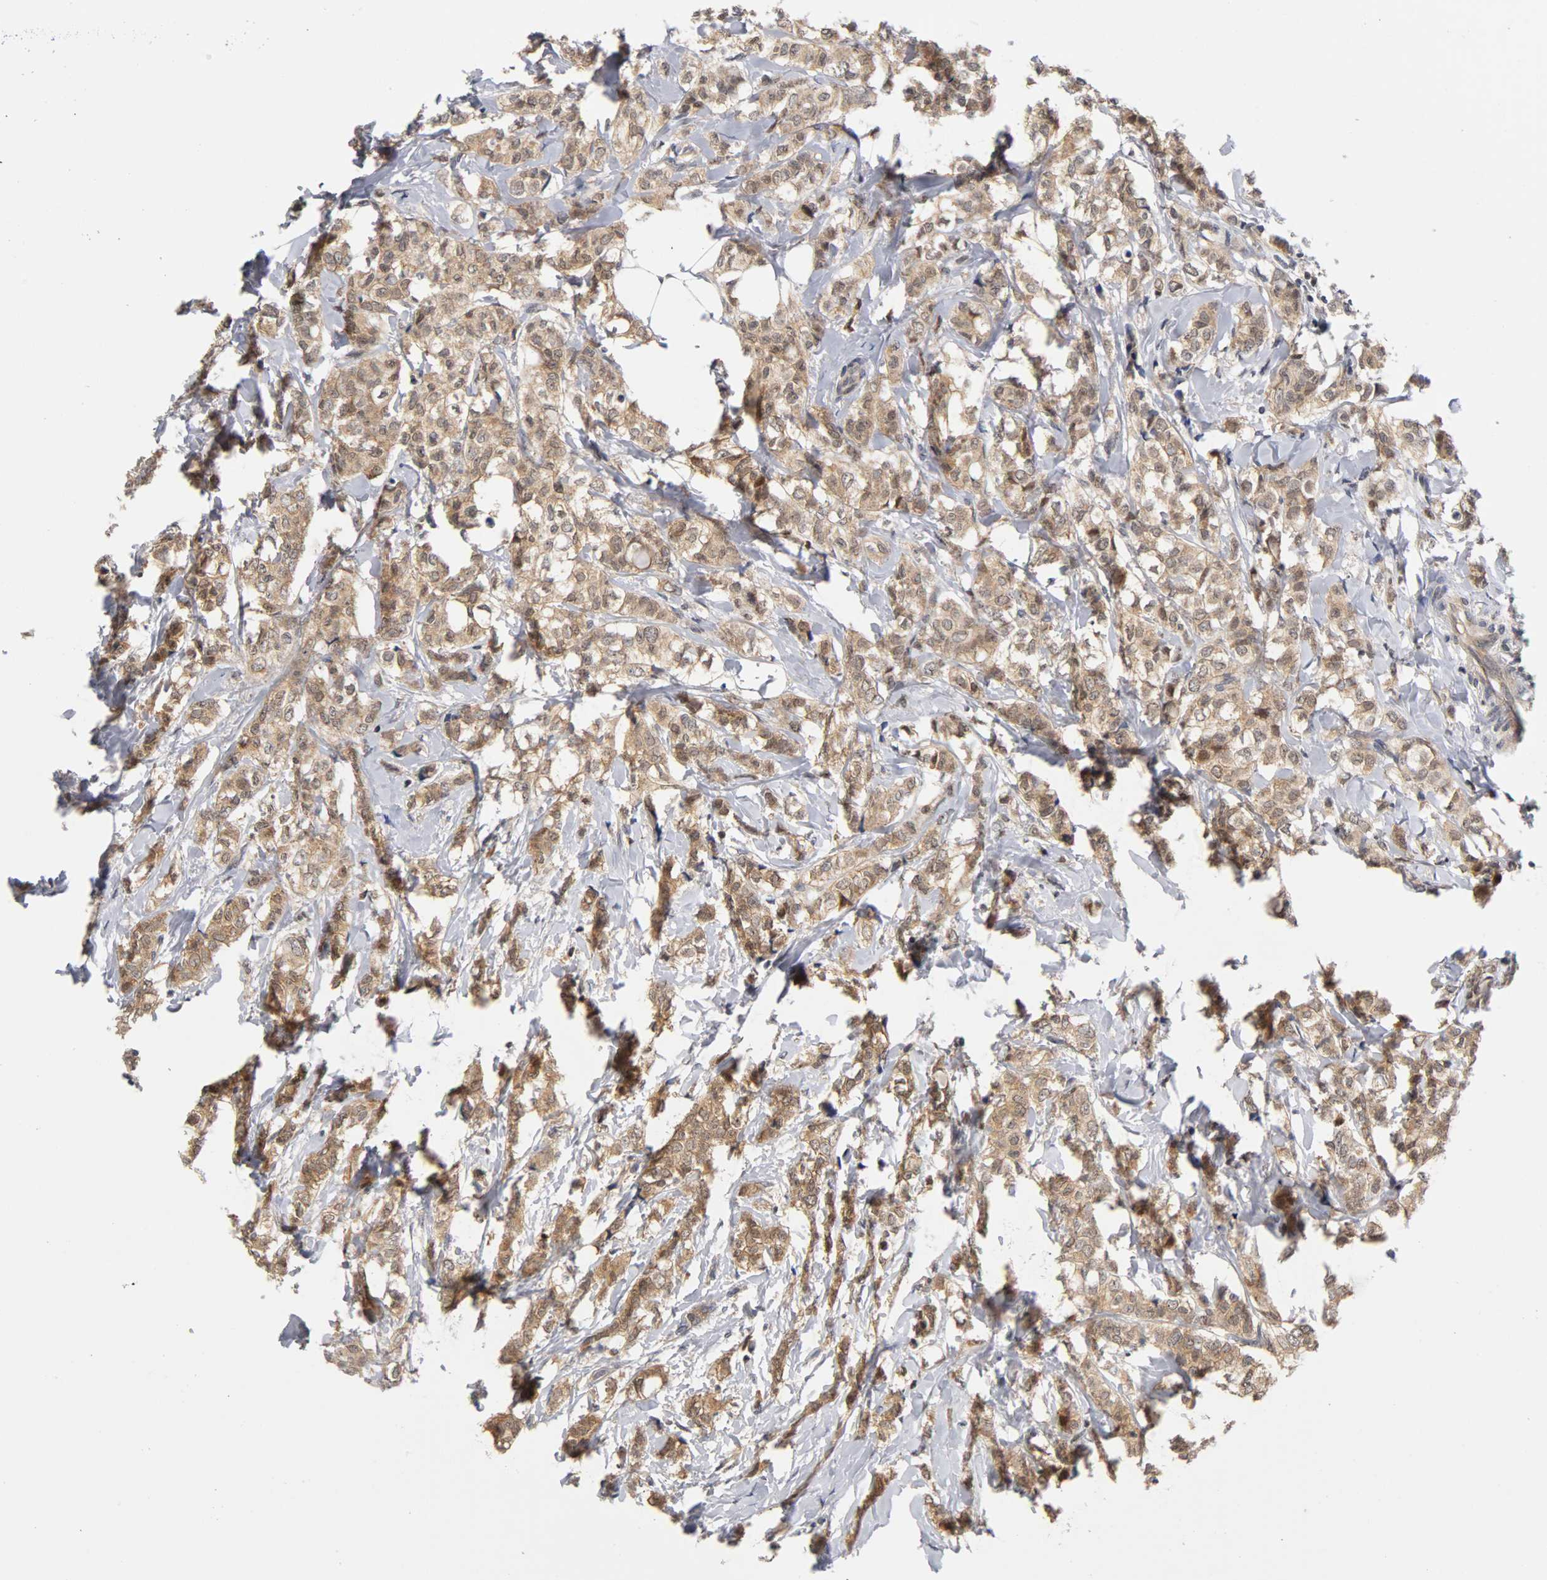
{"staining": {"intensity": "moderate", "quantity": ">75%", "location": "cytoplasmic/membranous,nuclear"}, "tissue": "breast cancer", "cell_type": "Tumor cells", "image_type": "cancer", "snomed": [{"axis": "morphology", "description": "Lobular carcinoma"}, {"axis": "topography", "description": "Breast"}], "caption": "This photomicrograph exhibits breast cancer stained with immunohistochemistry (IHC) to label a protein in brown. The cytoplasmic/membranous and nuclear of tumor cells show moderate positivity for the protein. Nuclei are counter-stained blue.", "gene": "UBE2M", "patient": {"sex": "female", "age": 60}}